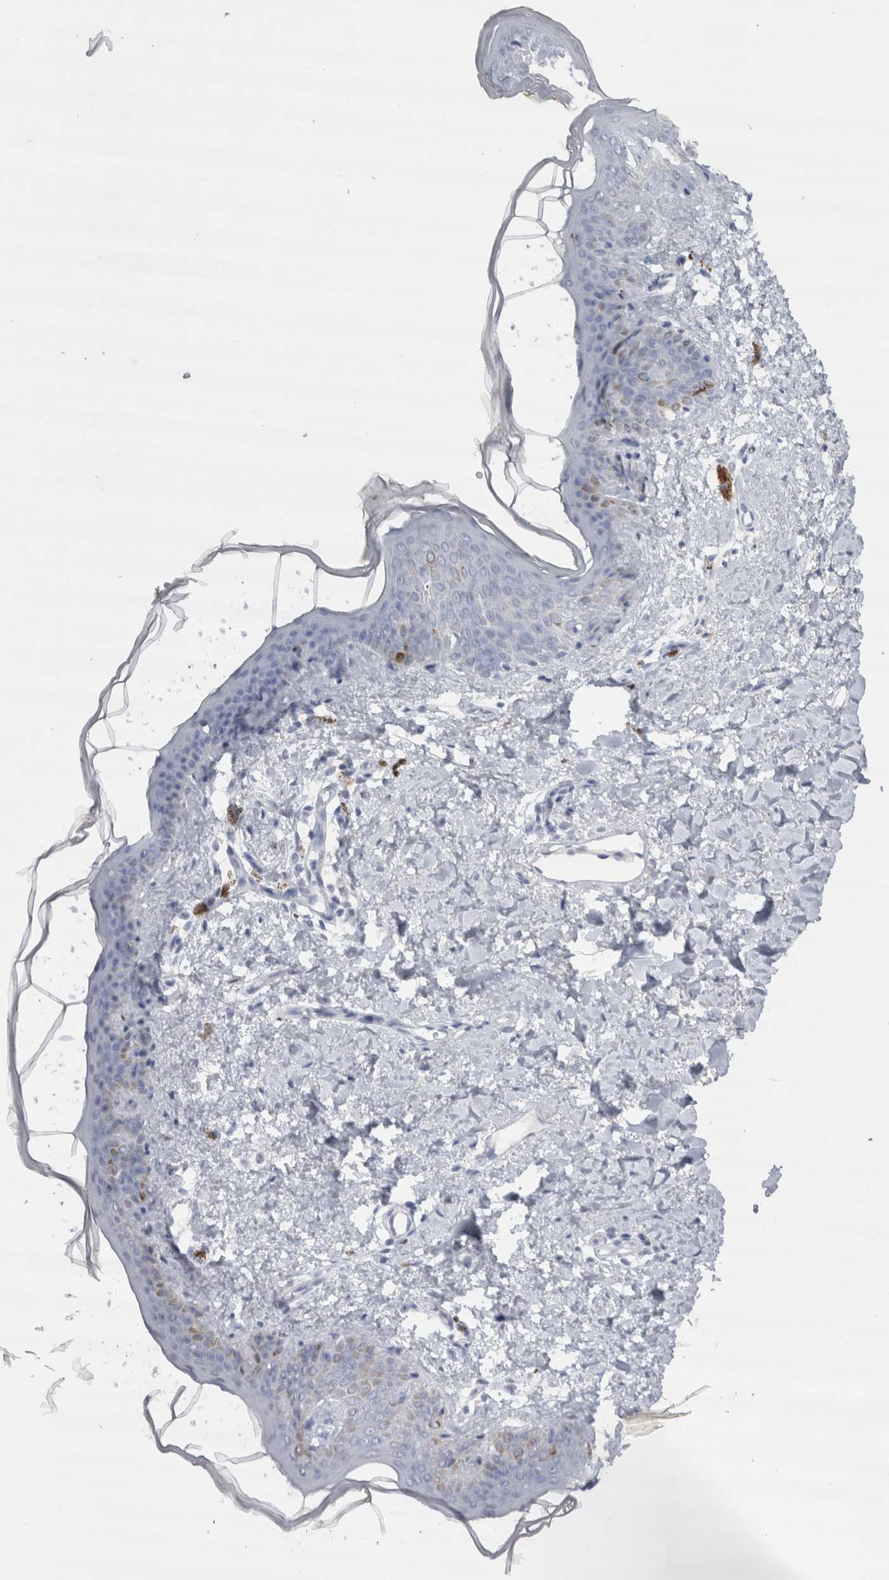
{"staining": {"intensity": "negative", "quantity": "none", "location": "none"}, "tissue": "skin", "cell_type": "Fibroblasts", "image_type": "normal", "snomed": [{"axis": "morphology", "description": "Normal tissue, NOS"}, {"axis": "topography", "description": "Skin"}], "caption": "High power microscopy image of an immunohistochemistry (IHC) micrograph of benign skin, revealing no significant staining in fibroblasts. (Stains: DAB (3,3'-diaminobenzidine) immunohistochemistry (IHC) with hematoxylin counter stain, Microscopy: brightfield microscopy at high magnification).", "gene": "CDH17", "patient": {"sex": "female", "age": 46}}